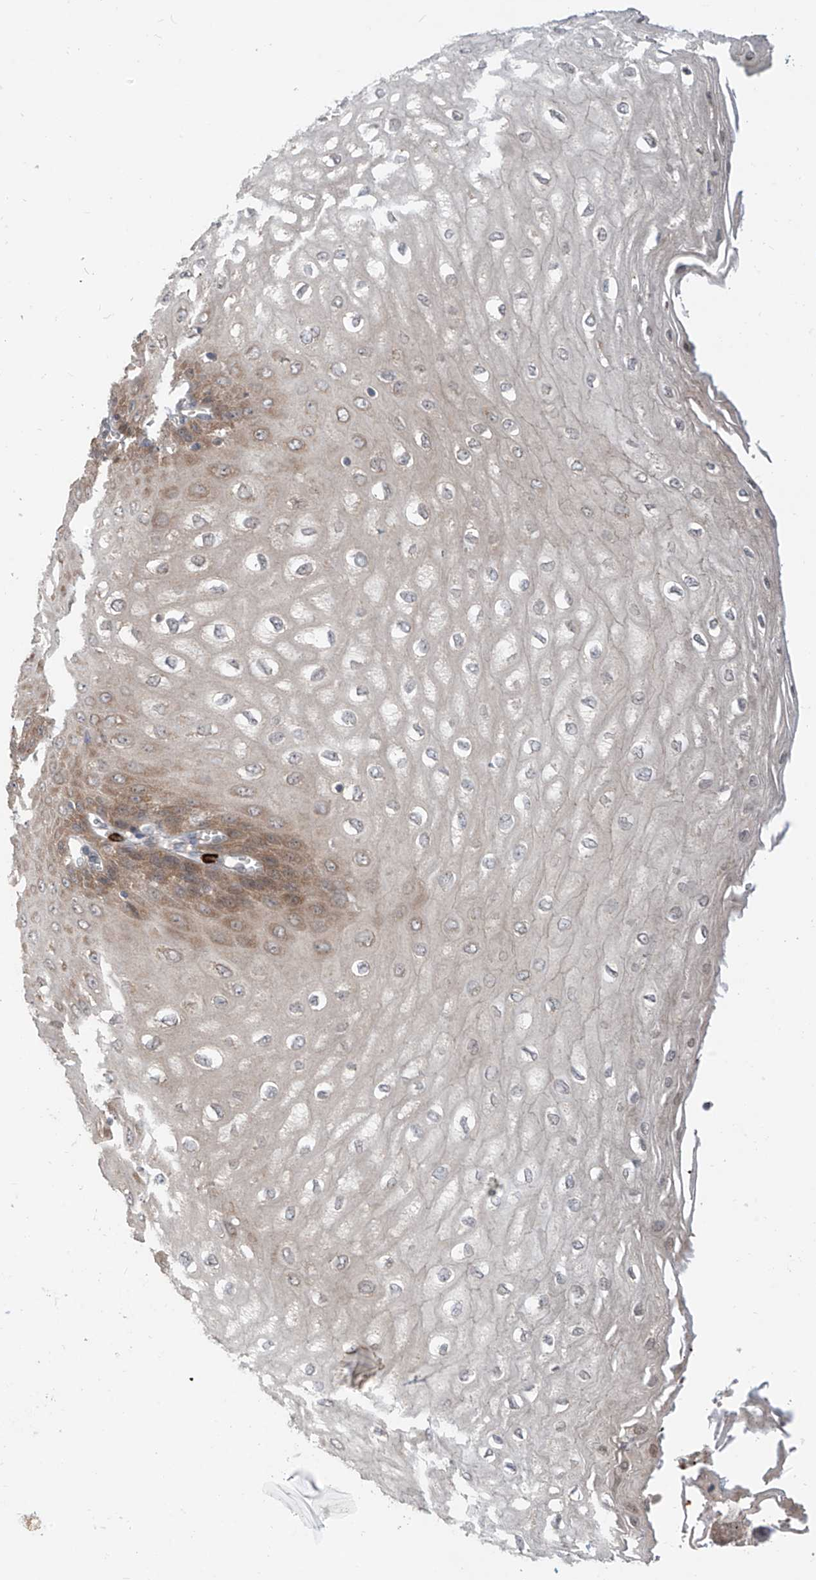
{"staining": {"intensity": "moderate", "quantity": "25%-75%", "location": "cytoplasmic/membranous"}, "tissue": "esophagus", "cell_type": "Squamous epithelial cells", "image_type": "normal", "snomed": [{"axis": "morphology", "description": "Normal tissue, NOS"}, {"axis": "topography", "description": "Esophagus"}], "caption": "Esophagus stained with DAB (3,3'-diaminobenzidine) immunohistochemistry exhibits medium levels of moderate cytoplasmic/membranous staining in approximately 25%-75% of squamous epithelial cells. The staining is performed using DAB (3,3'-diaminobenzidine) brown chromogen to label protein expression. The nuclei are counter-stained blue using hematoxylin.", "gene": "MTUS2", "patient": {"sex": "male", "age": 60}}